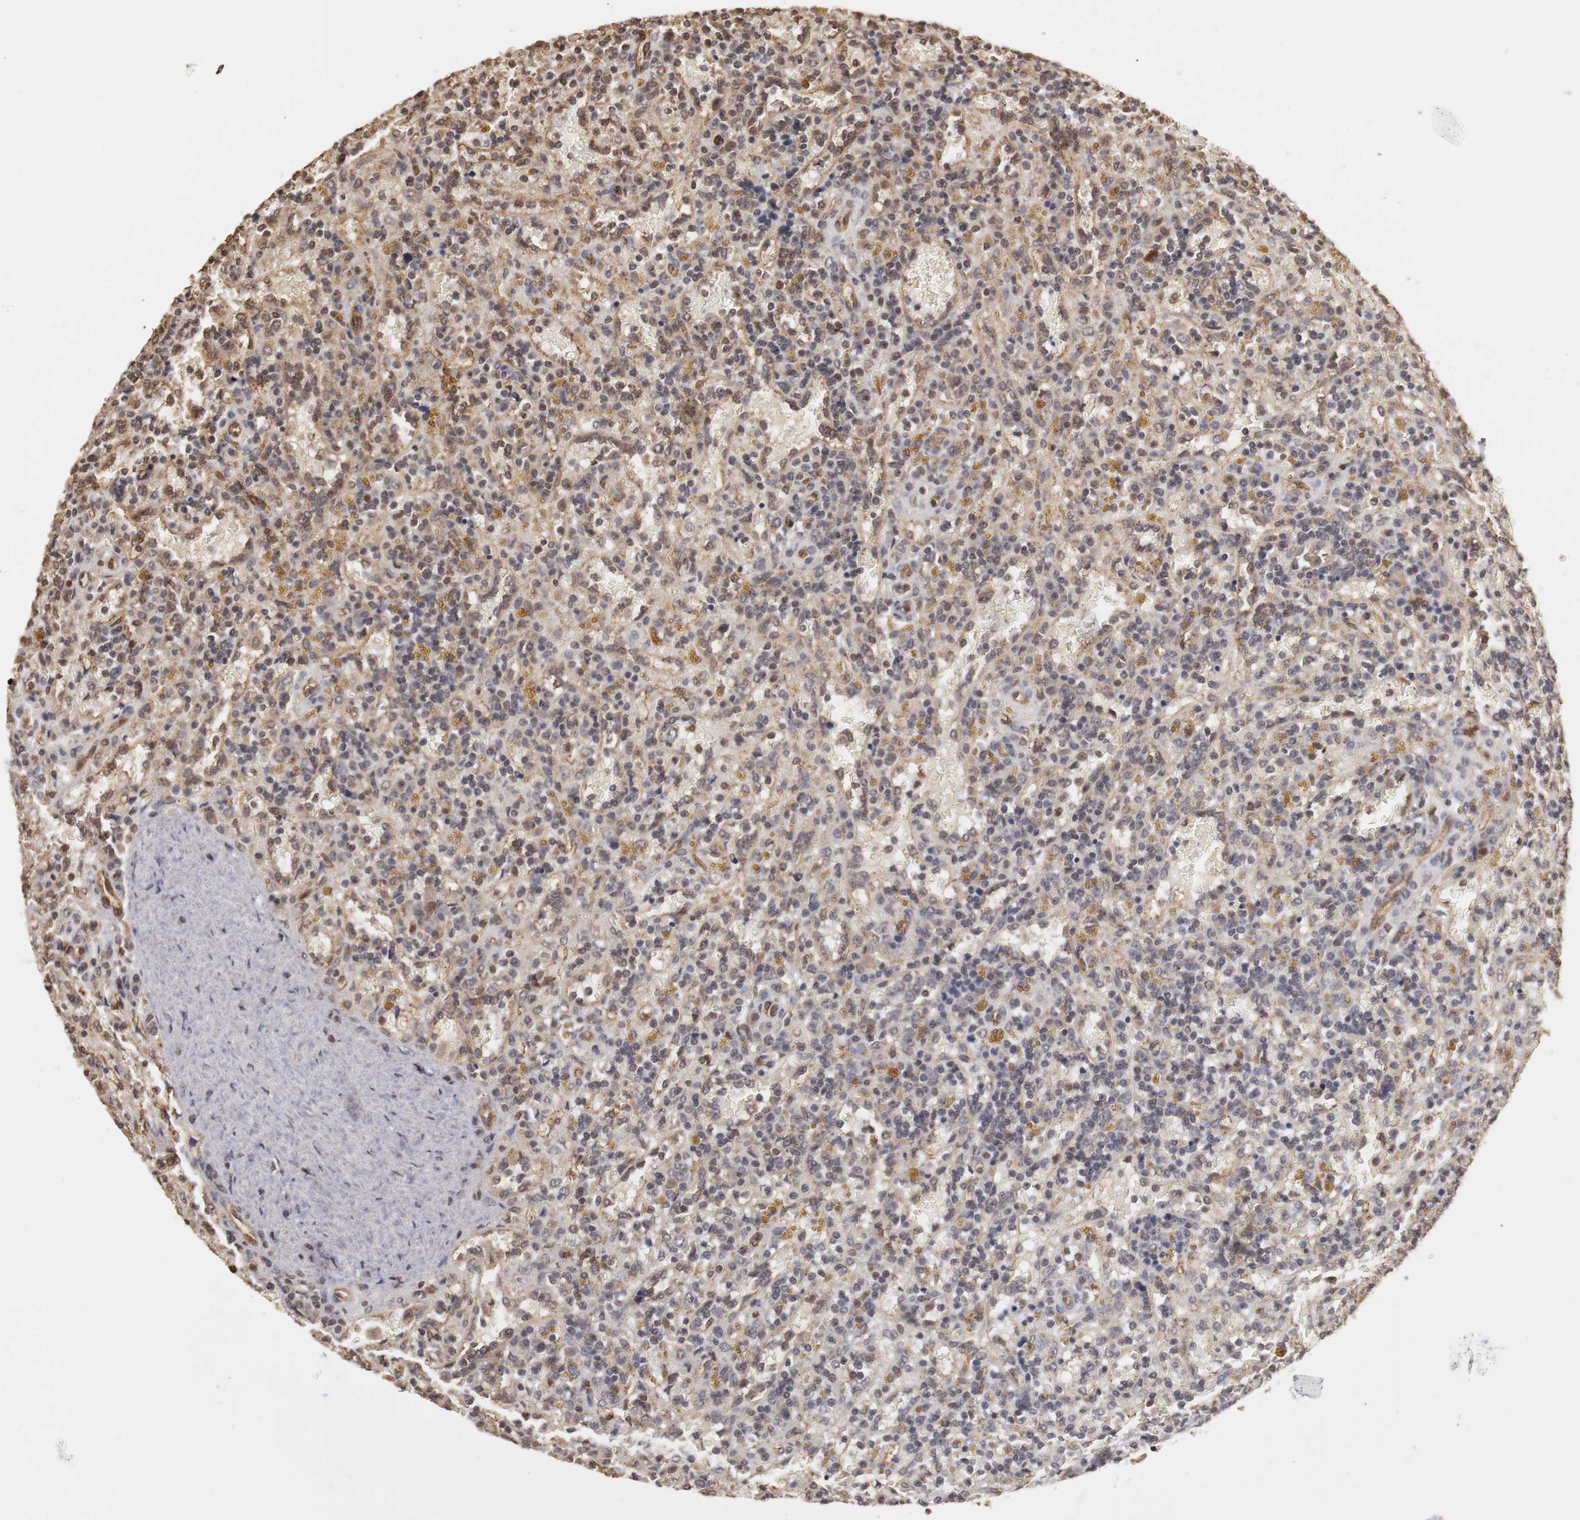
{"staining": {"intensity": "weak", "quantity": ">75%", "location": "cytoplasmic/membranous,nuclear"}, "tissue": "lymphoma", "cell_type": "Tumor cells", "image_type": "cancer", "snomed": [{"axis": "morphology", "description": "Malignant lymphoma, non-Hodgkin's type, Low grade"}, {"axis": "topography", "description": "Spleen"}], "caption": "Protein expression analysis of low-grade malignant lymphoma, non-Hodgkin's type demonstrates weak cytoplasmic/membranous and nuclear positivity in about >75% of tumor cells.", "gene": "PLEKHA1", "patient": {"sex": "female", "age": 65}}